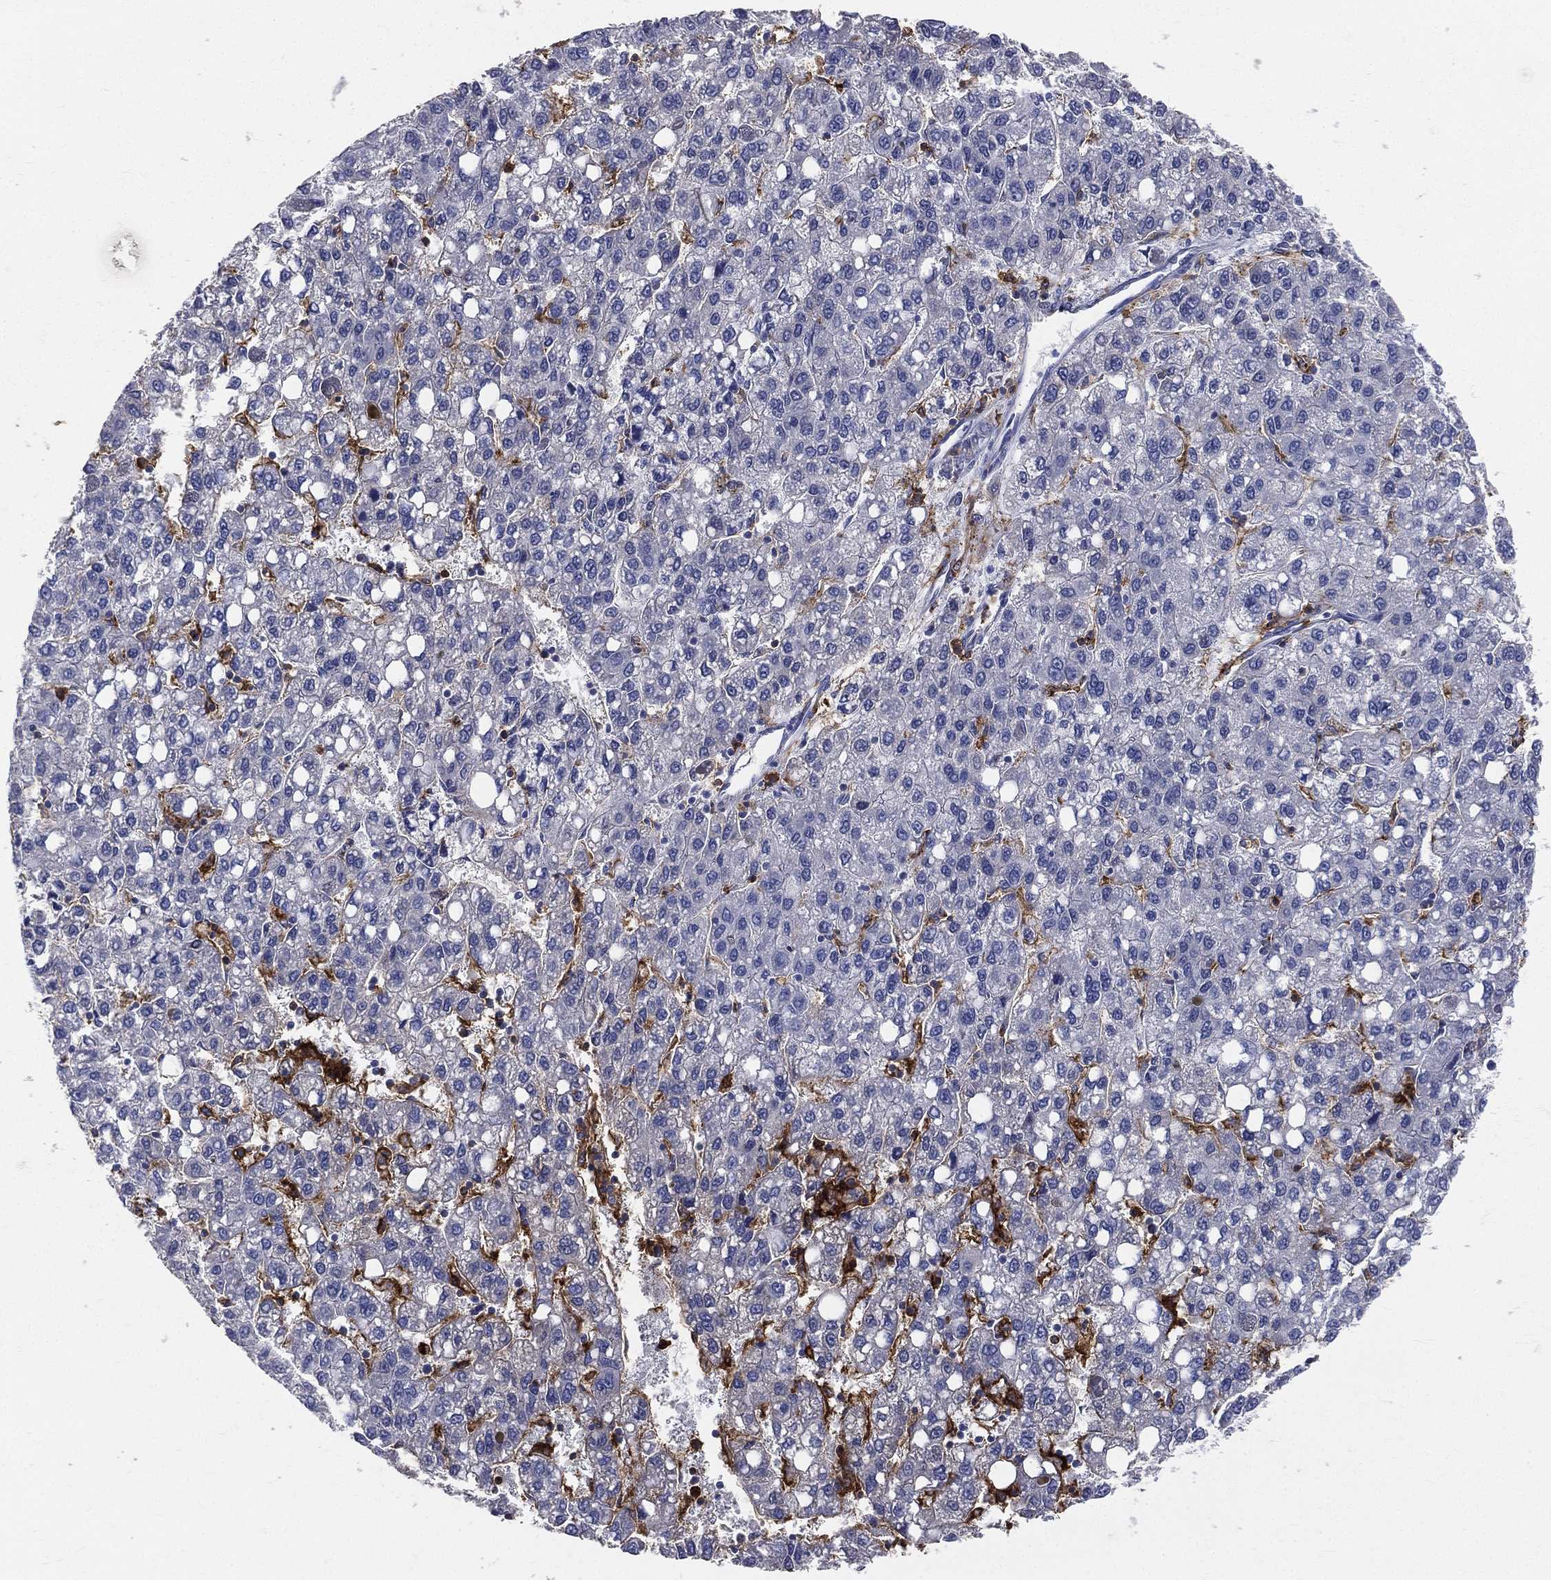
{"staining": {"intensity": "negative", "quantity": "none", "location": "none"}, "tissue": "liver cancer", "cell_type": "Tumor cells", "image_type": "cancer", "snomed": [{"axis": "morphology", "description": "Carcinoma, Hepatocellular, NOS"}, {"axis": "topography", "description": "Liver"}], "caption": "Tumor cells show no significant expression in liver hepatocellular carcinoma.", "gene": "CD33", "patient": {"sex": "female", "age": 82}}